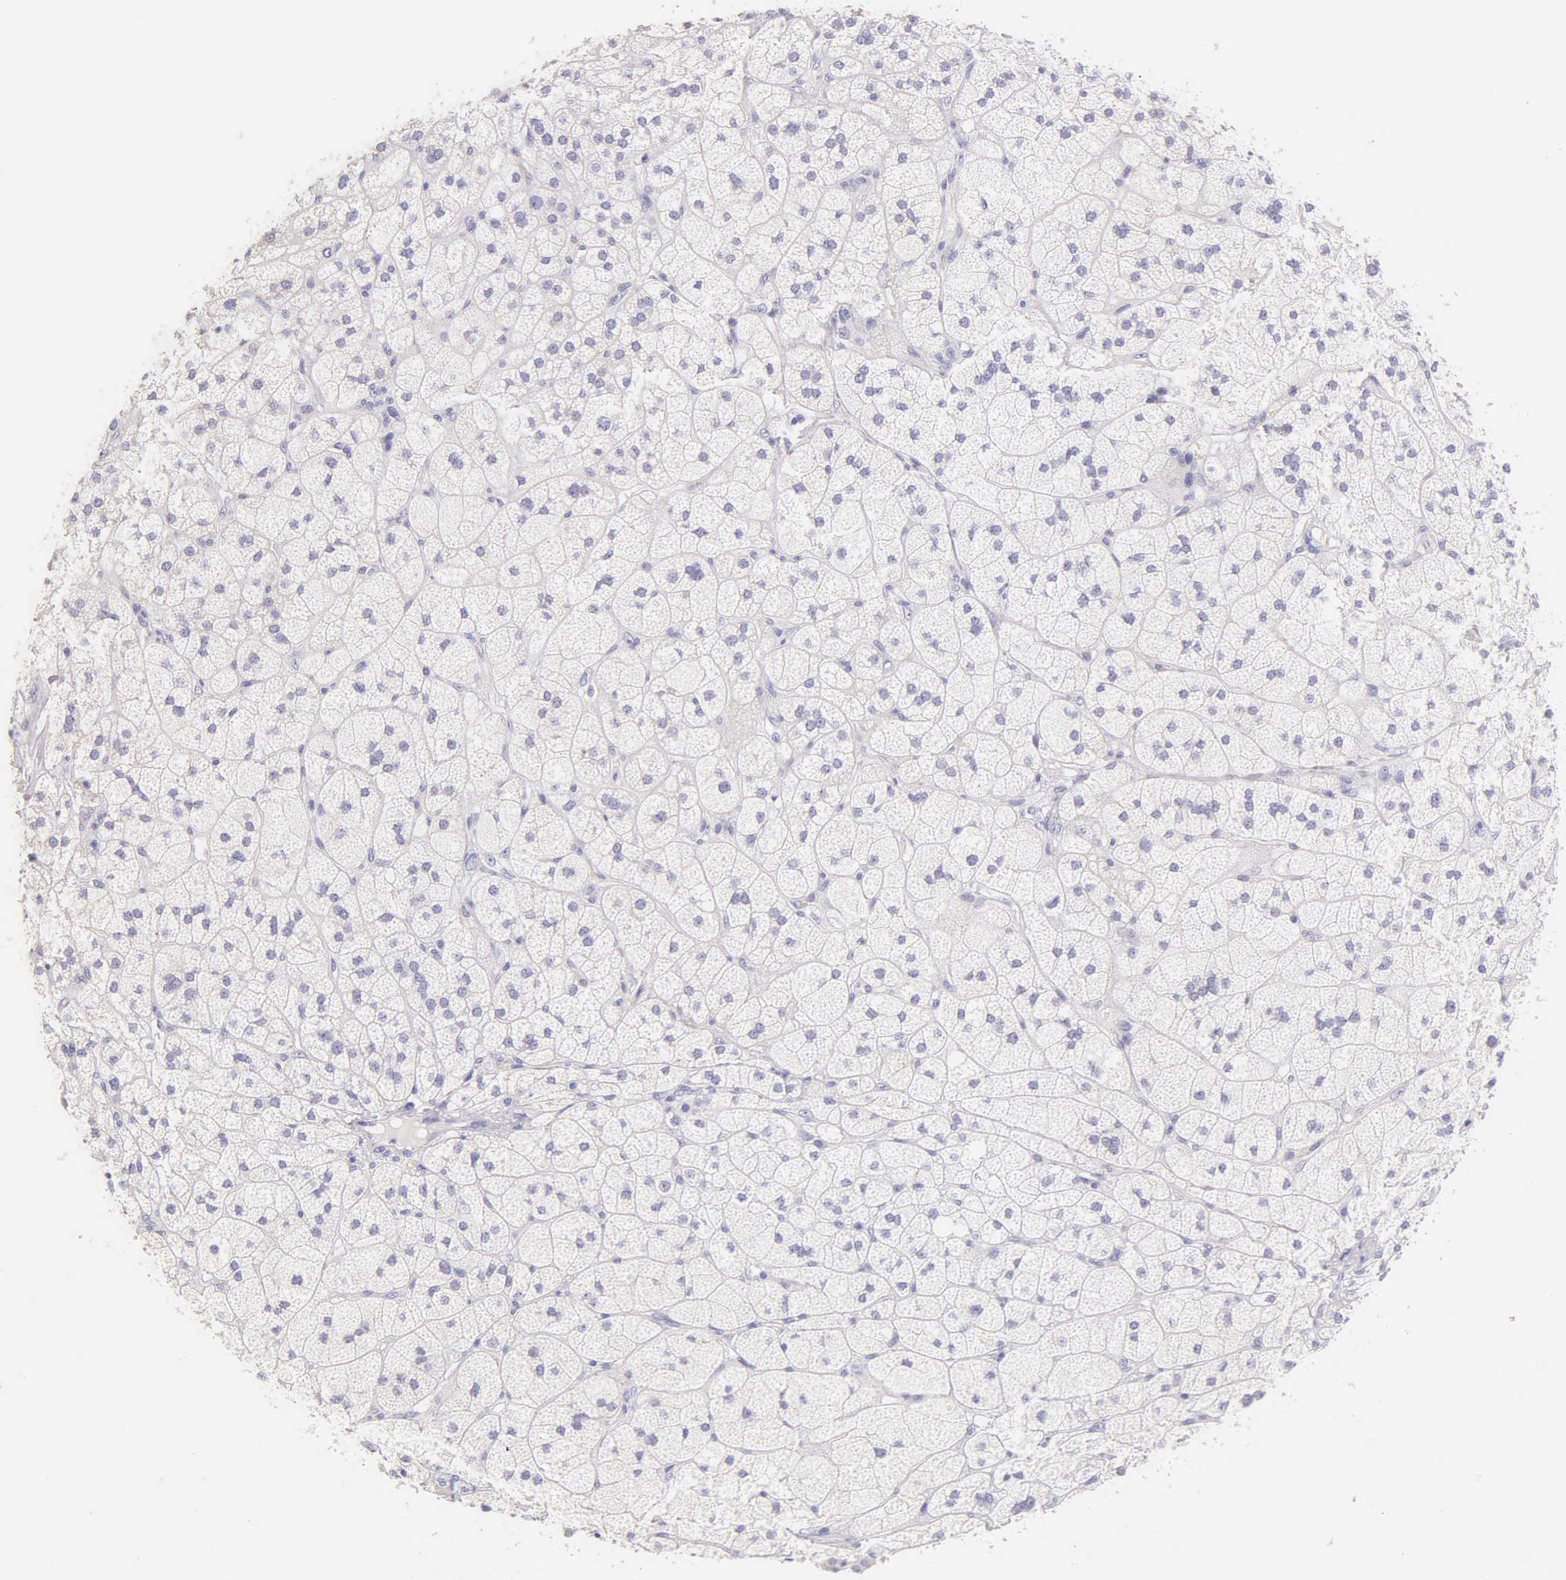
{"staining": {"intensity": "negative", "quantity": "none", "location": "none"}, "tissue": "adrenal gland", "cell_type": "Glandular cells", "image_type": "normal", "snomed": [{"axis": "morphology", "description": "Normal tissue, NOS"}, {"axis": "topography", "description": "Adrenal gland"}], "caption": "A high-resolution micrograph shows immunohistochemistry staining of unremarkable adrenal gland, which displays no significant positivity in glandular cells. (Stains: DAB (3,3'-diaminobenzidine) IHC with hematoxylin counter stain, Microscopy: brightfield microscopy at high magnification).", "gene": "KRT14", "patient": {"sex": "female", "age": 60}}